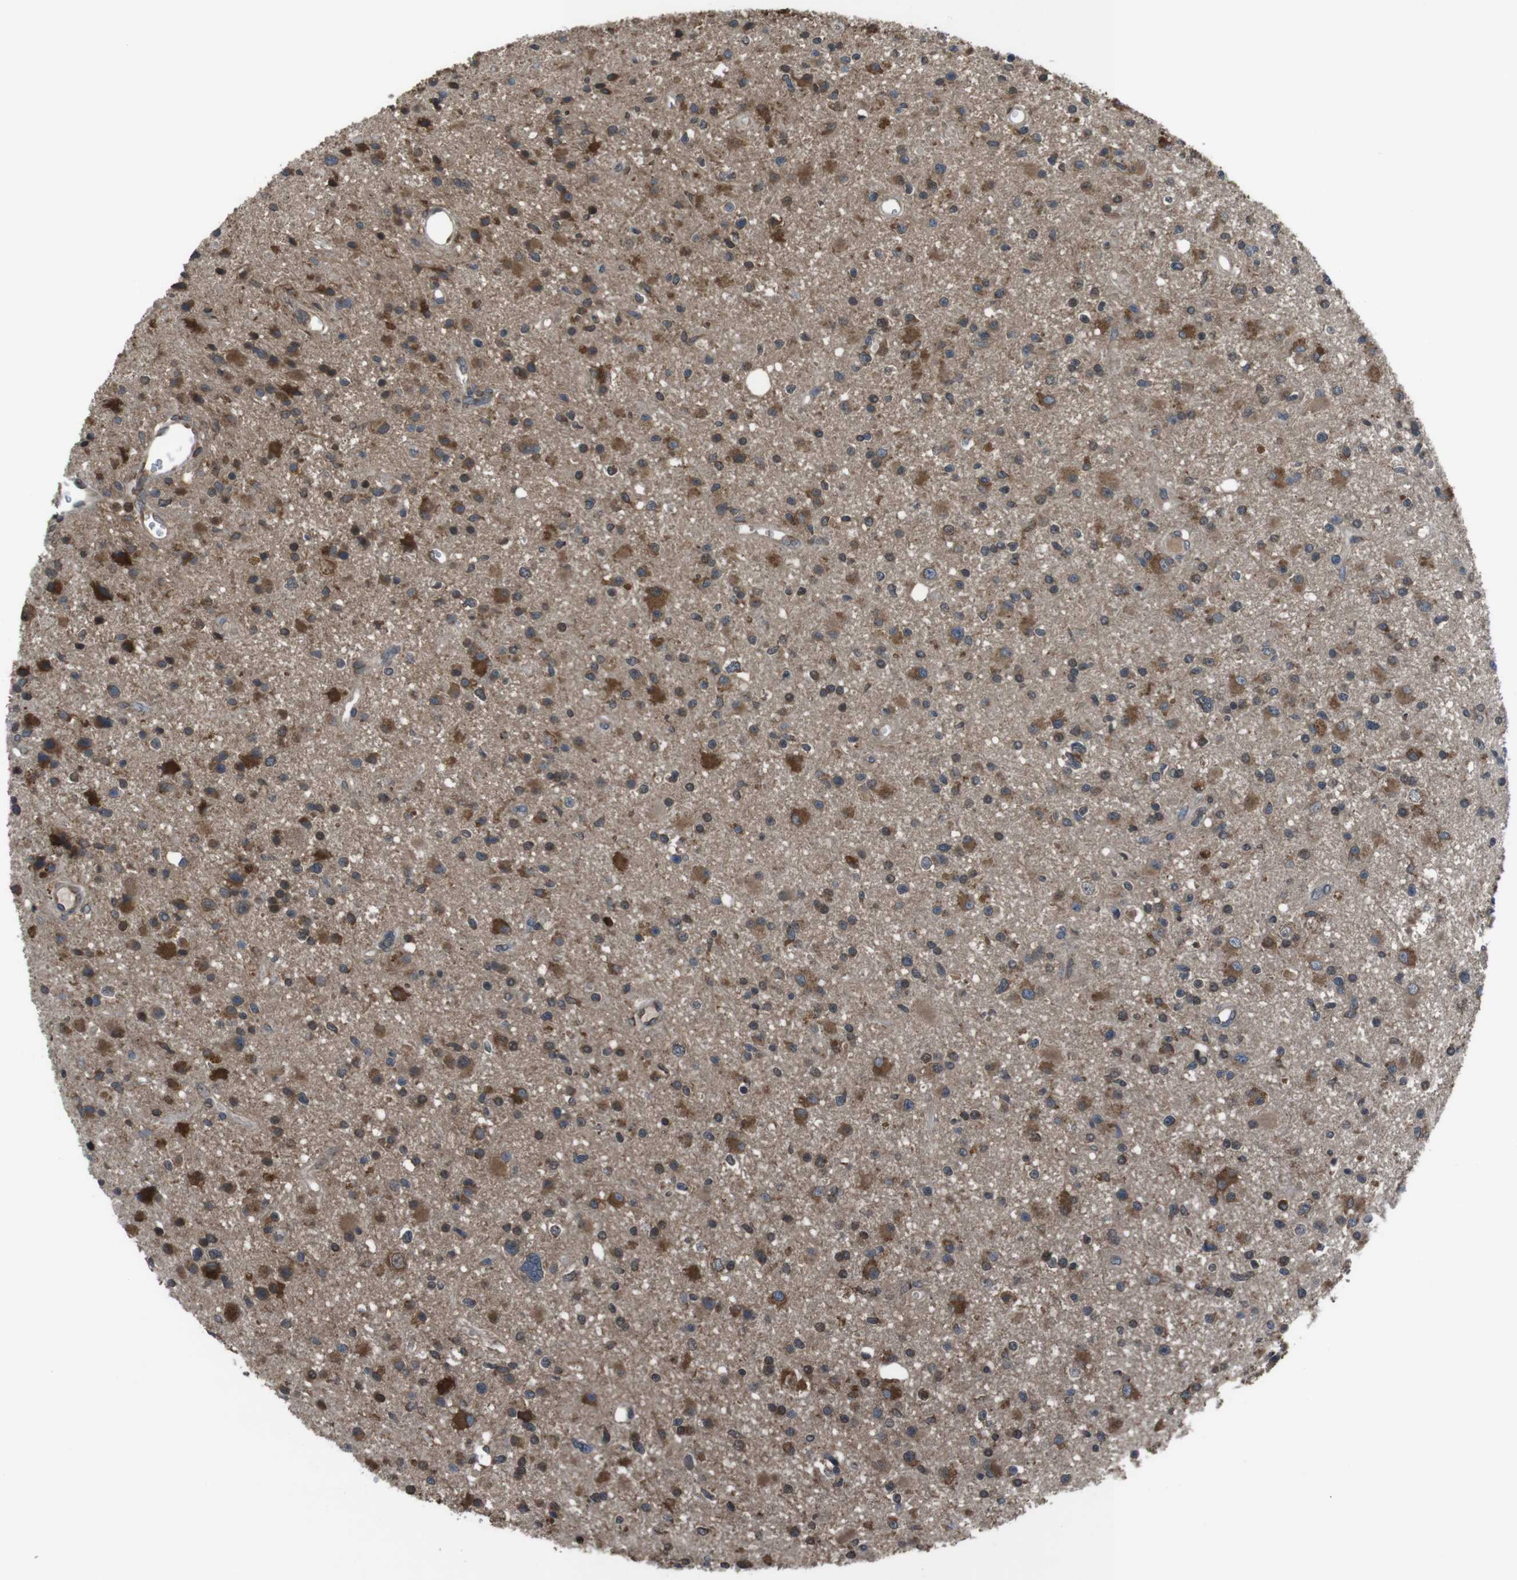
{"staining": {"intensity": "moderate", "quantity": ">75%", "location": "cytoplasmic/membranous"}, "tissue": "glioma", "cell_type": "Tumor cells", "image_type": "cancer", "snomed": [{"axis": "morphology", "description": "Glioma, malignant, High grade"}, {"axis": "topography", "description": "Brain"}], "caption": "IHC photomicrograph of neoplastic tissue: human glioma stained using immunohistochemistry (IHC) displays medium levels of moderate protein expression localized specifically in the cytoplasmic/membranous of tumor cells, appearing as a cytoplasmic/membranous brown color.", "gene": "SSR3", "patient": {"sex": "male", "age": 33}}